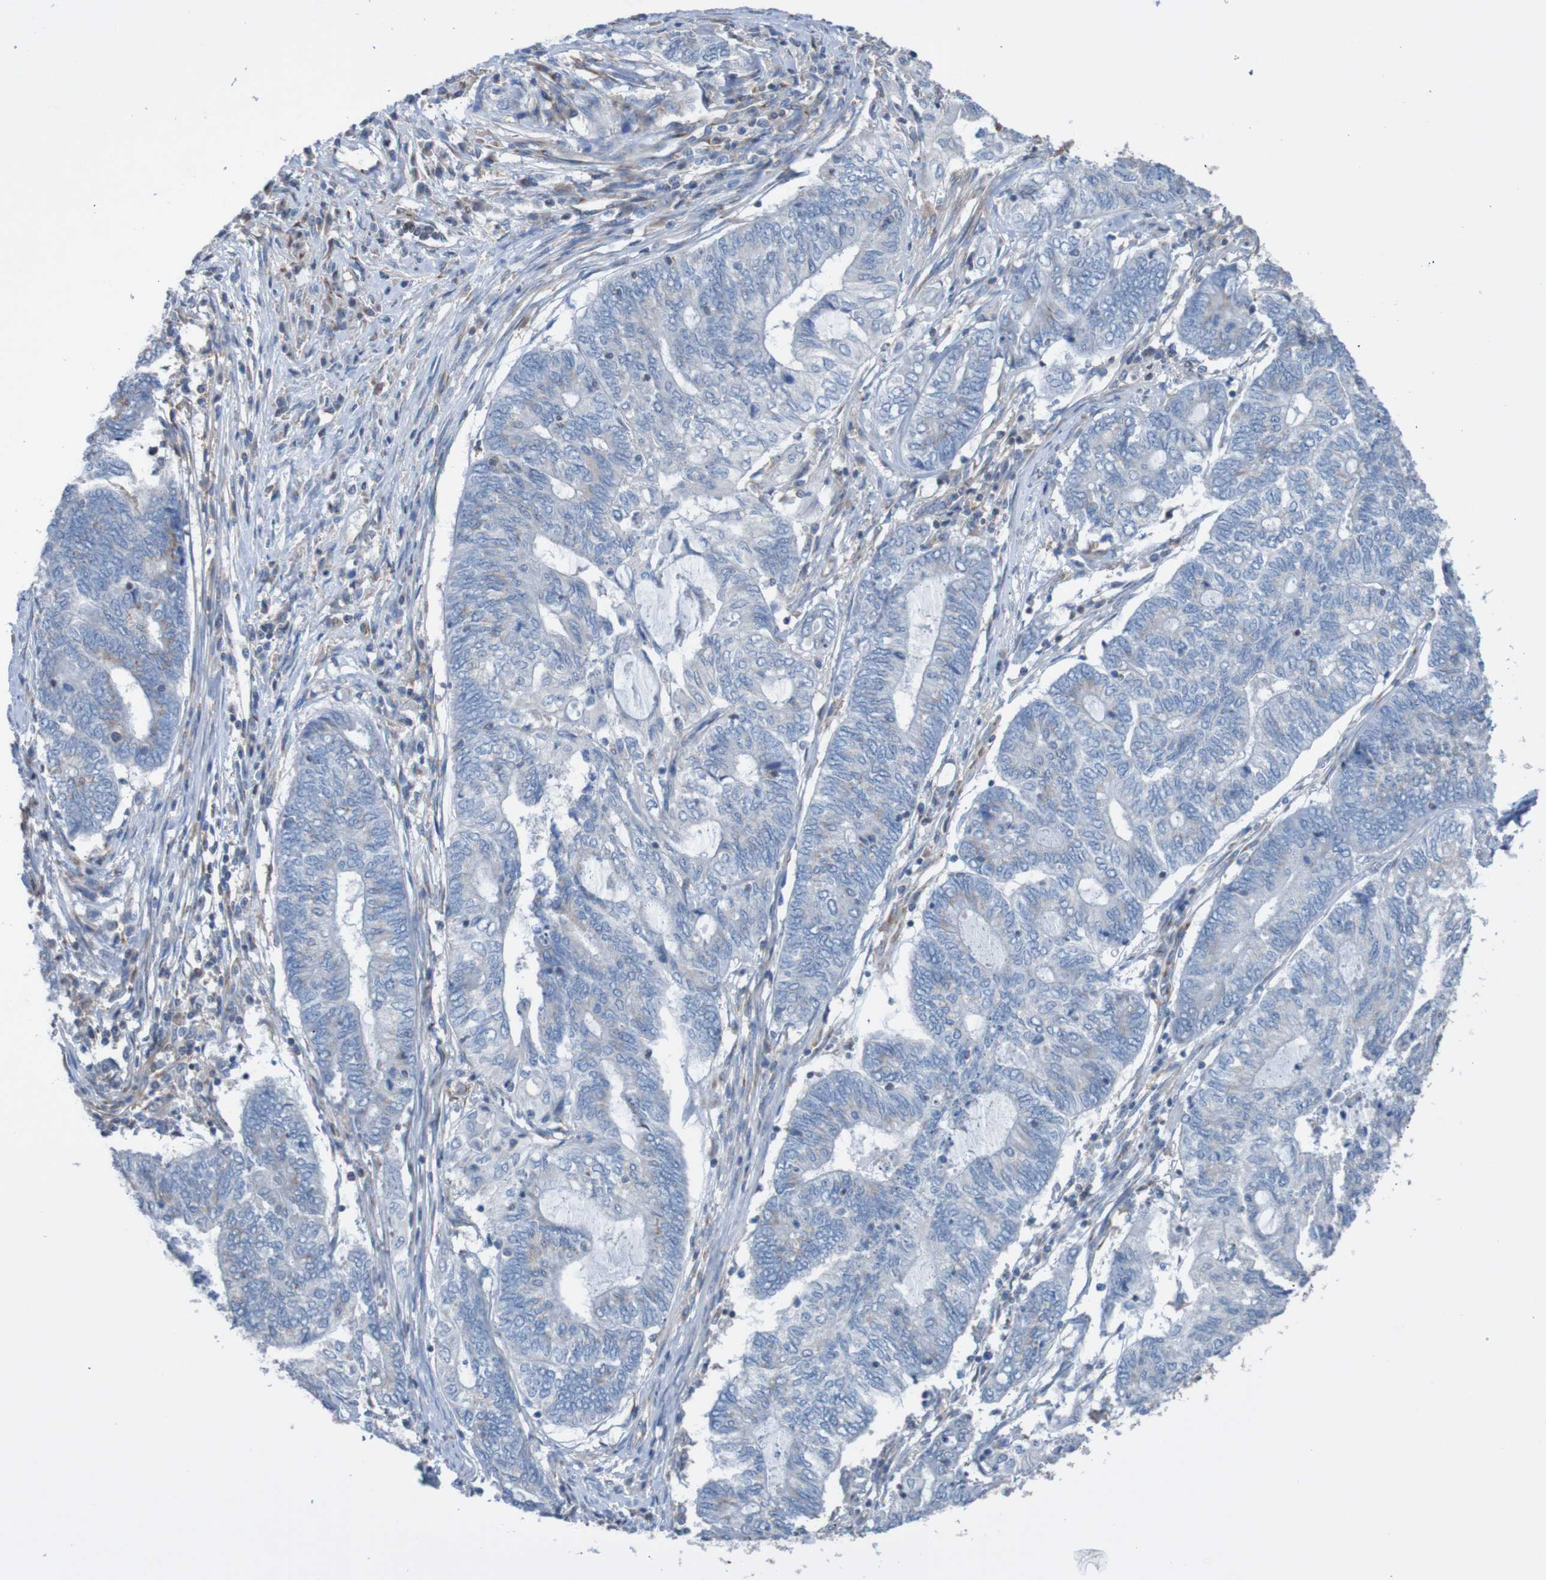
{"staining": {"intensity": "moderate", "quantity": "<25%", "location": "cytoplasmic/membranous"}, "tissue": "endometrial cancer", "cell_type": "Tumor cells", "image_type": "cancer", "snomed": [{"axis": "morphology", "description": "Adenocarcinoma, NOS"}, {"axis": "topography", "description": "Uterus"}, {"axis": "topography", "description": "Endometrium"}], "caption": "The immunohistochemical stain labels moderate cytoplasmic/membranous staining in tumor cells of endometrial cancer tissue.", "gene": "MINAR1", "patient": {"sex": "female", "age": 70}}